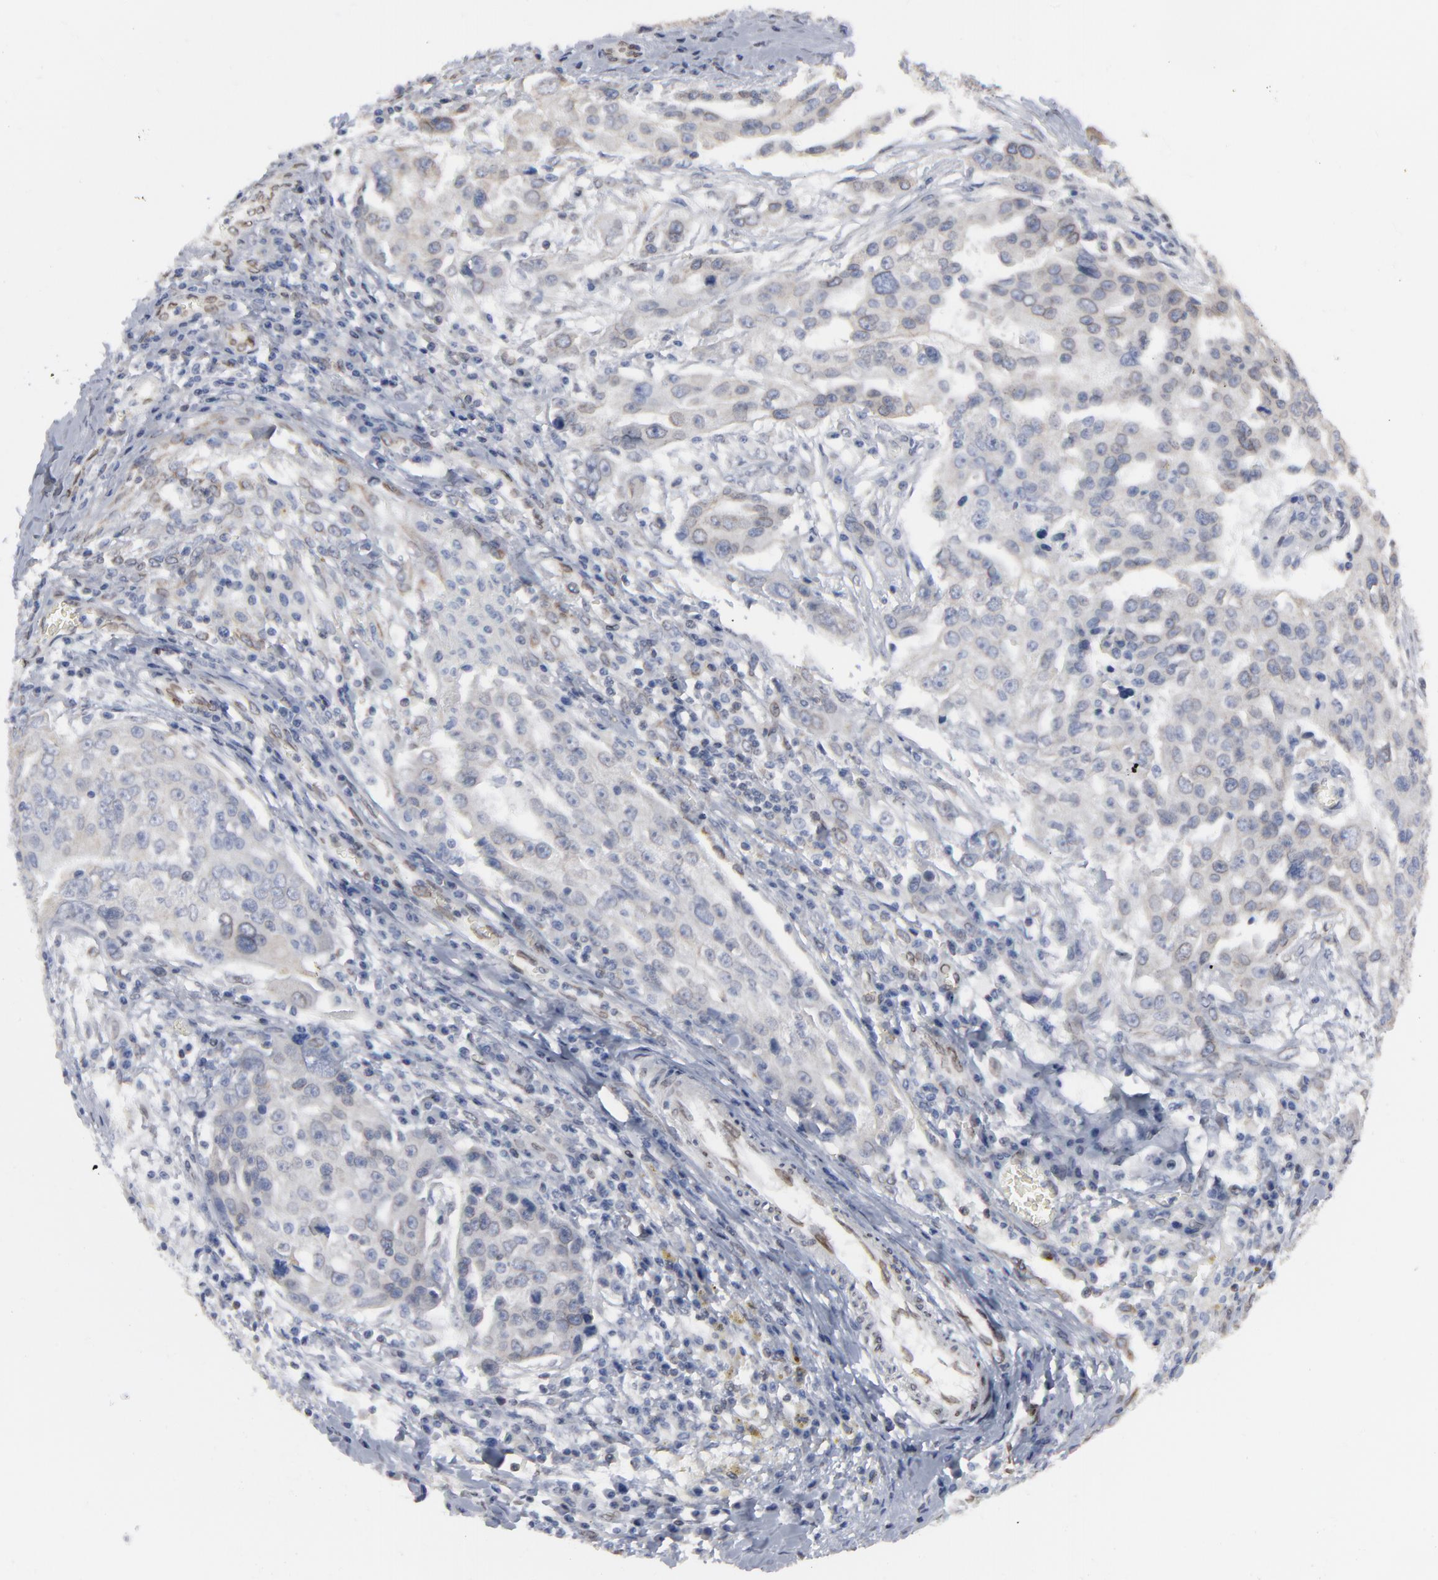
{"staining": {"intensity": "negative", "quantity": "none", "location": "none"}, "tissue": "ovarian cancer", "cell_type": "Tumor cells", "image_type": "cancer", "snomed": [{"axis": "morphology", "description": "Carcinoma, endometroid"}, {"axis": "topography", "description": "Ovary"}], "caption": "Tumor cells show no significant protein positivity in ovarian cancer. Nuclei are stained in blue.", "gene": "SYNE2", "patient": {"sex": "female", "age": 75}}